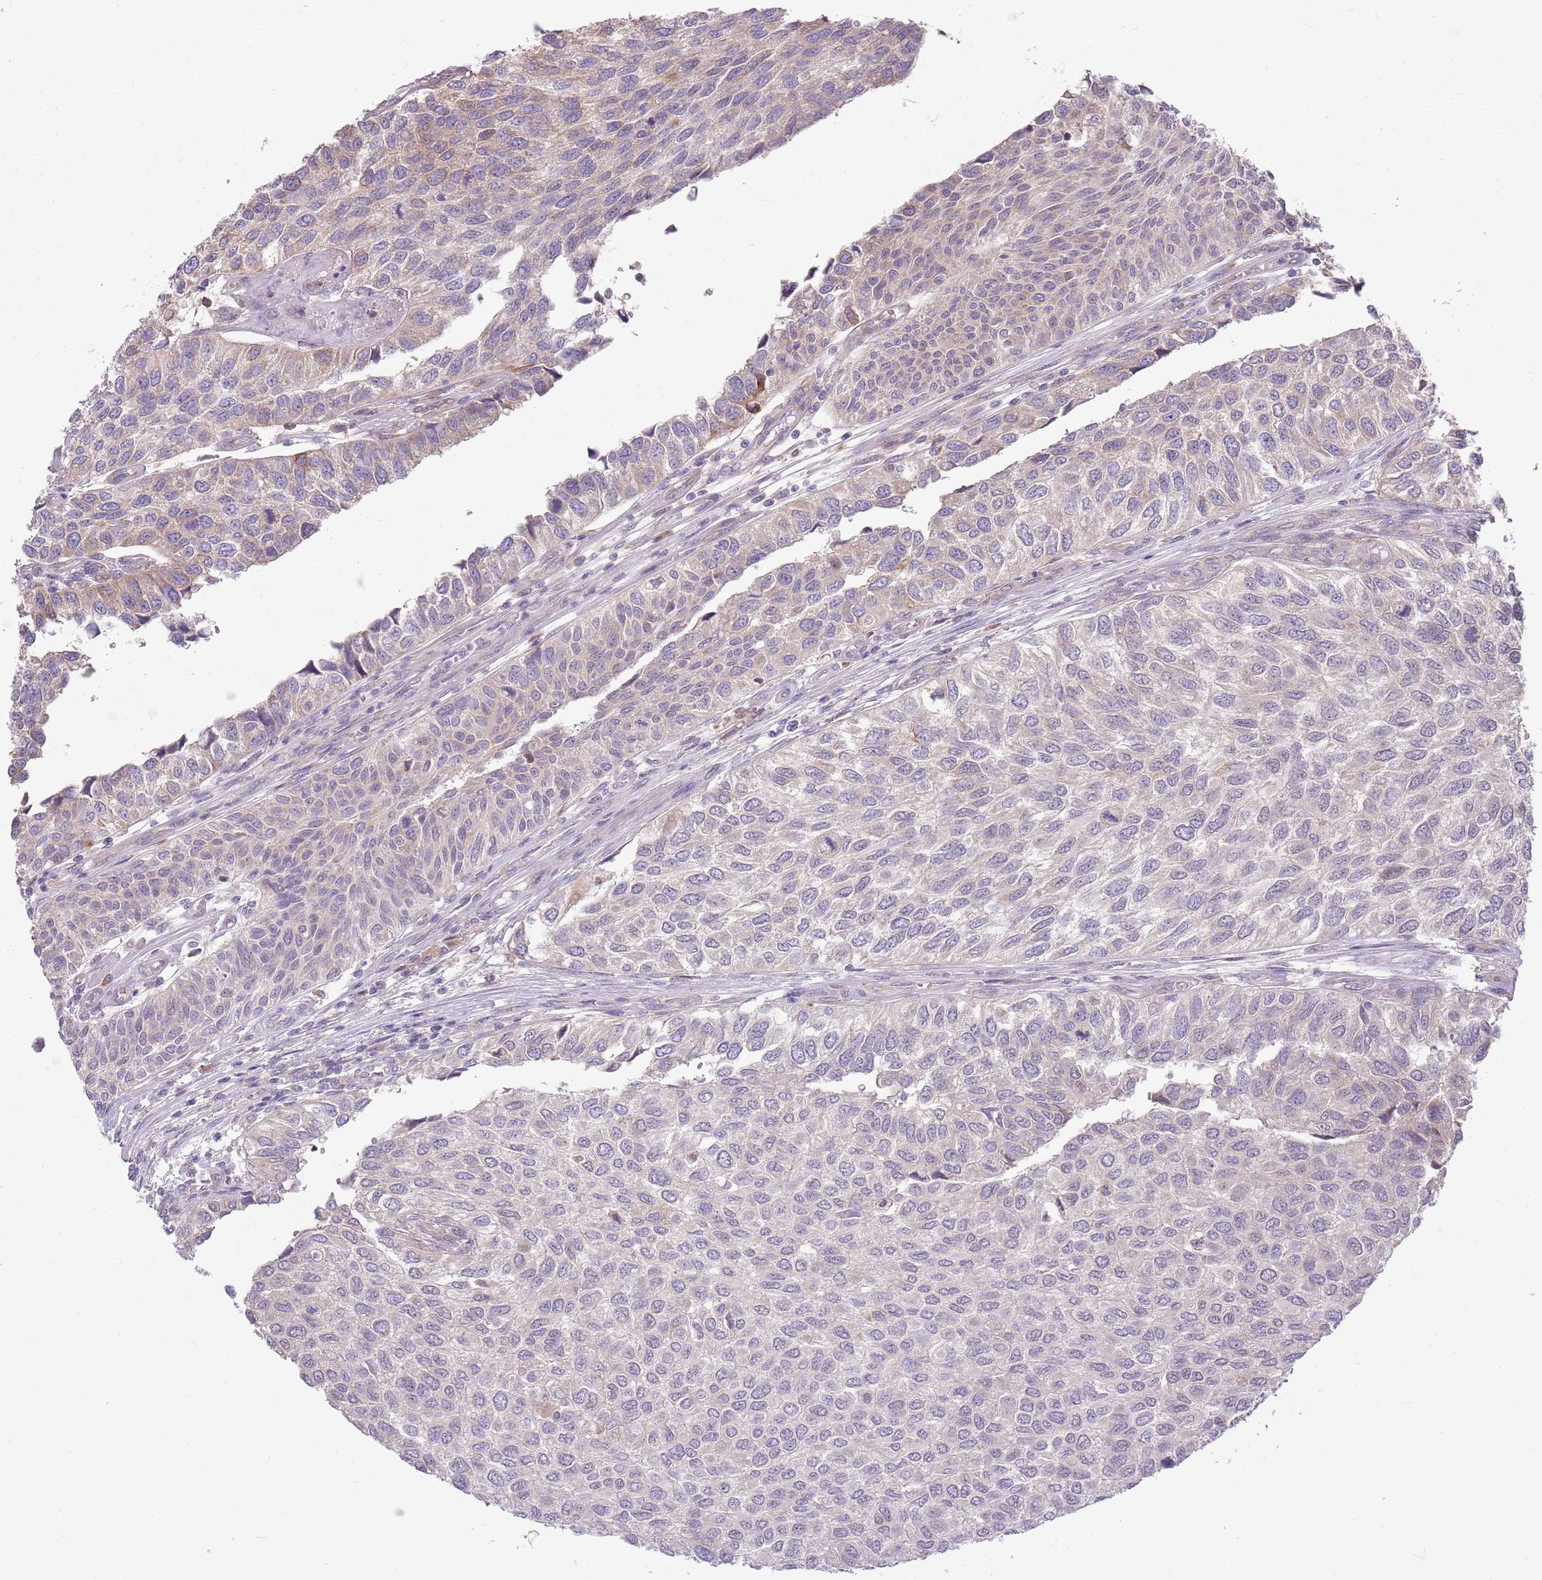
{"staining": {"intensity": "weak", "quantity": "25%-75%", "location": "cytoplasmic/membranous"}, "tissue": "urothelial cancer", "cell_type": "Tumor cells", "image_type": "cancer", "snomed": [{"axis": "morphology", "description": "Urothelial carcinoma, NOS"}, {"axis": "topography", "description": "Urinary bladder"}], "caption": "Transitional cell carcinoma stained for a protein (brown) demonstrates weak cytoplasmic/membranous positive staining in about 25%-75% of tumor cells.", "gene": "PPP1R27", "patient": {"sex": "male", "age": 55}}